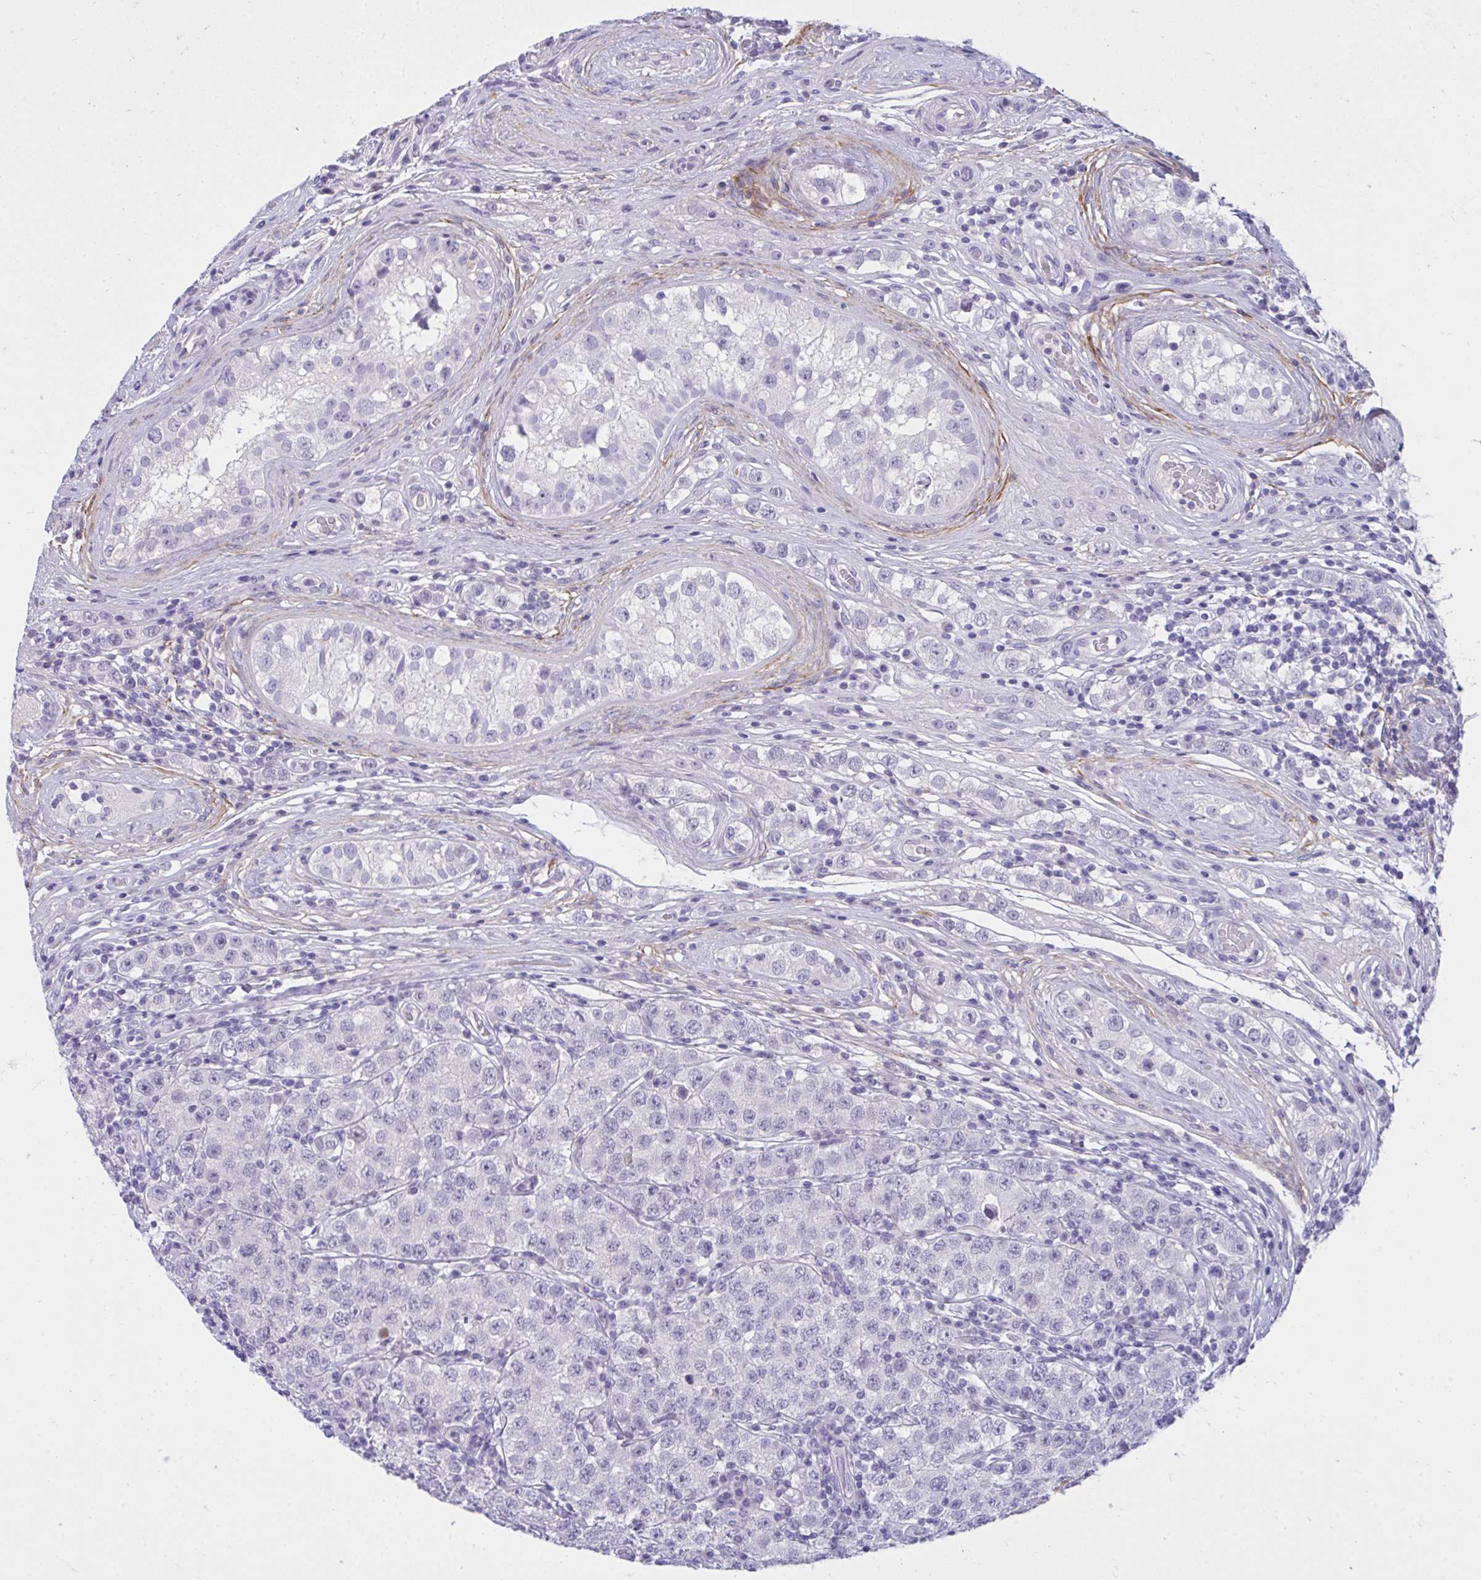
{"staining": {"intensity": "negative", "quantity": "none", "location": "none"}, "tissue": "testis cancer", "cell_type": "Tumor cells", "image_type": "cancer", "snomed": [{"axis": "morphology", "description": "Seminoma, NOS"}, {"axis": "topography", "description": "Testis"}], "caption": "Immunohistochemistry (IHC) image of testis seminoma stained for a protein (brown), which demonstrates no expression in tumor cells.", "gene": "PIGZ", "patient": {"sex": "male", "age": 34}}